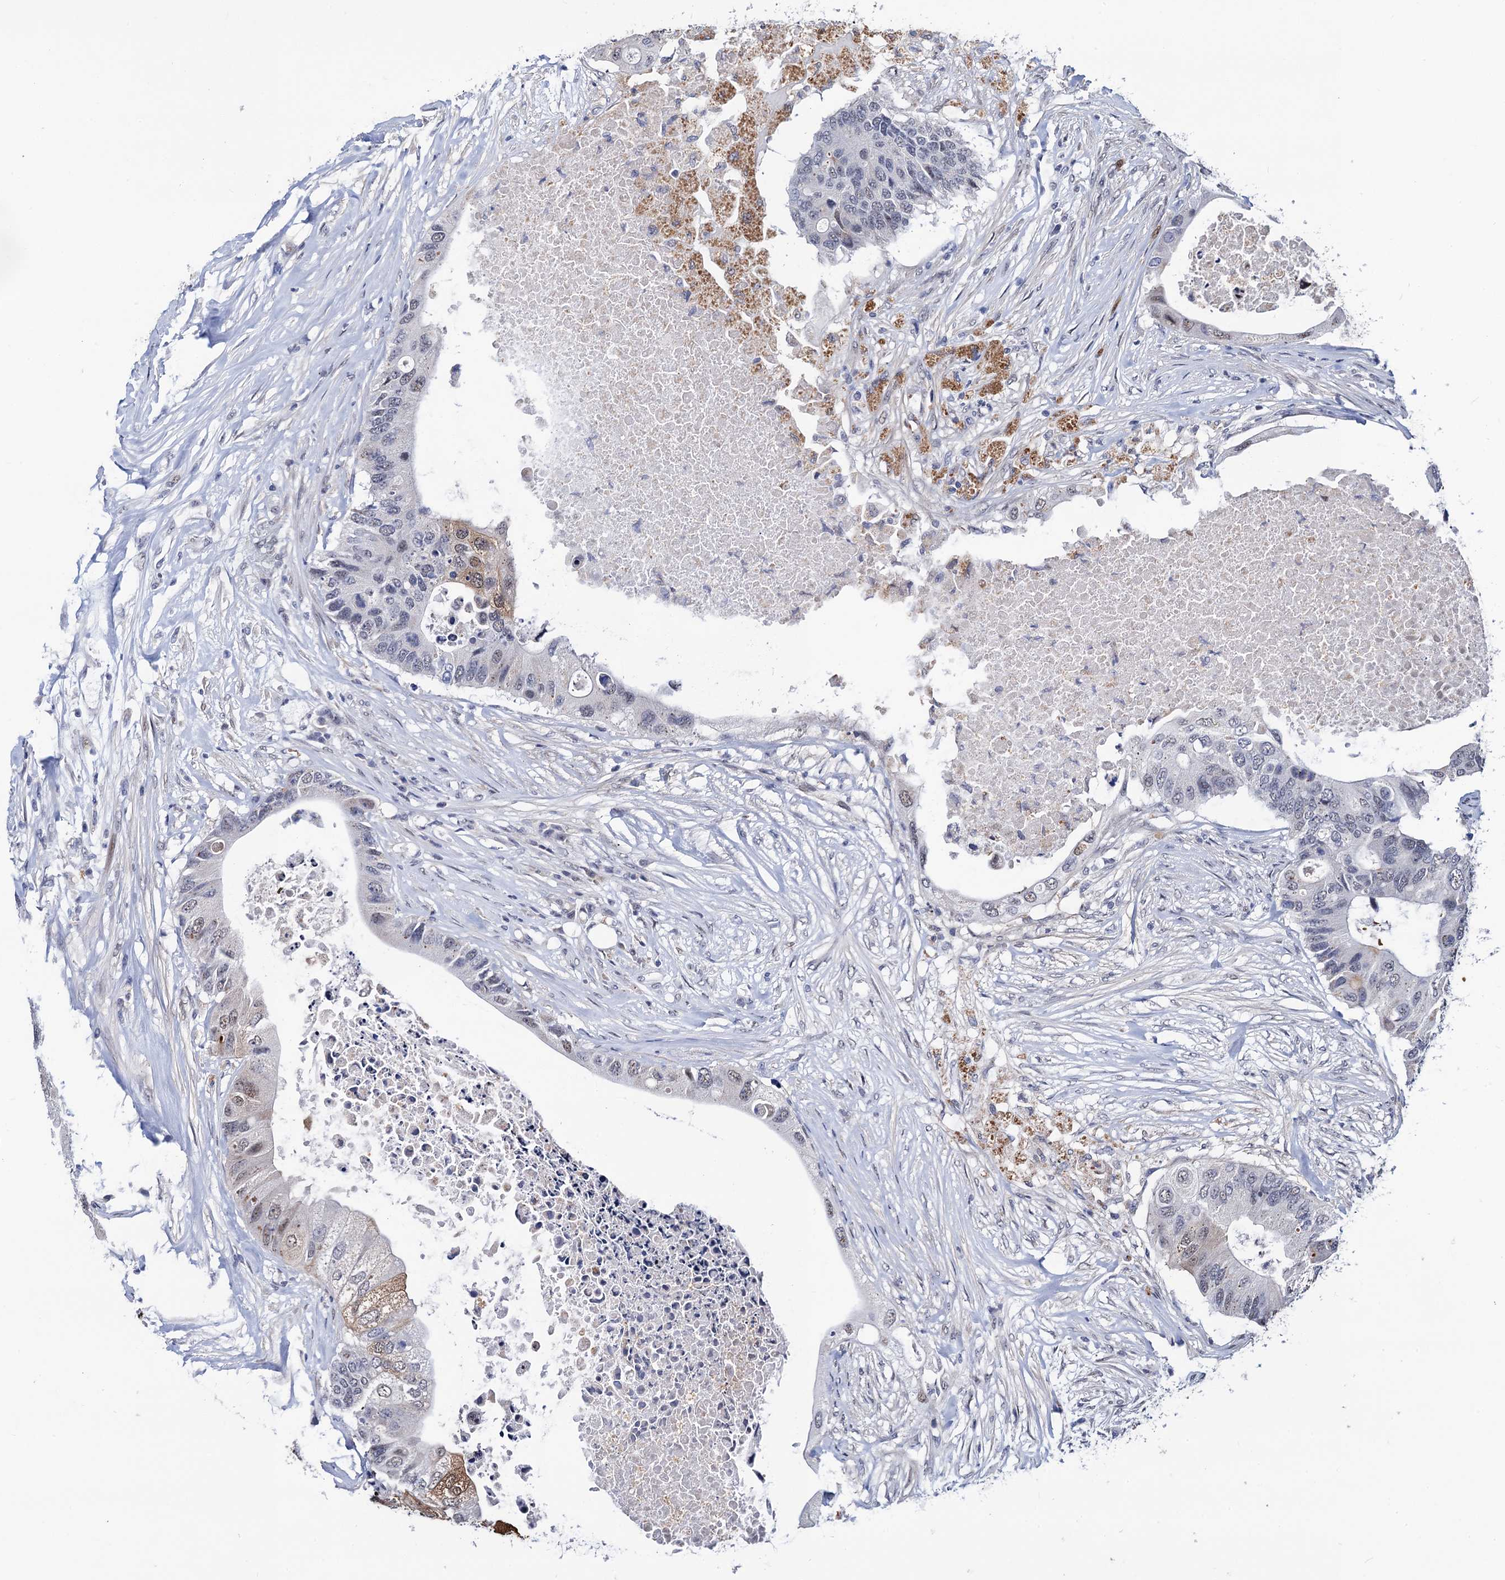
{"staining": {"intensity": "weak", "quantity": "<25%", "location": "nuclear"}, "tissue": "colorectal cancer", "cell_type": "Tumor cells", "image_type": "cancer", "snomed": [{"axis": "morphology", "description": "Adenocarcinoma, NOS"}, {"axis": "topography", "description": "Colon"}], "caption": "Immunohistochemistry photomicrograph of human colorectal adenocarcinoma stained for a protein (brown), which displays no positivity in tumor cells.", "gene": "FAM222A", "patient": {"sex": "male", "age": 71}}